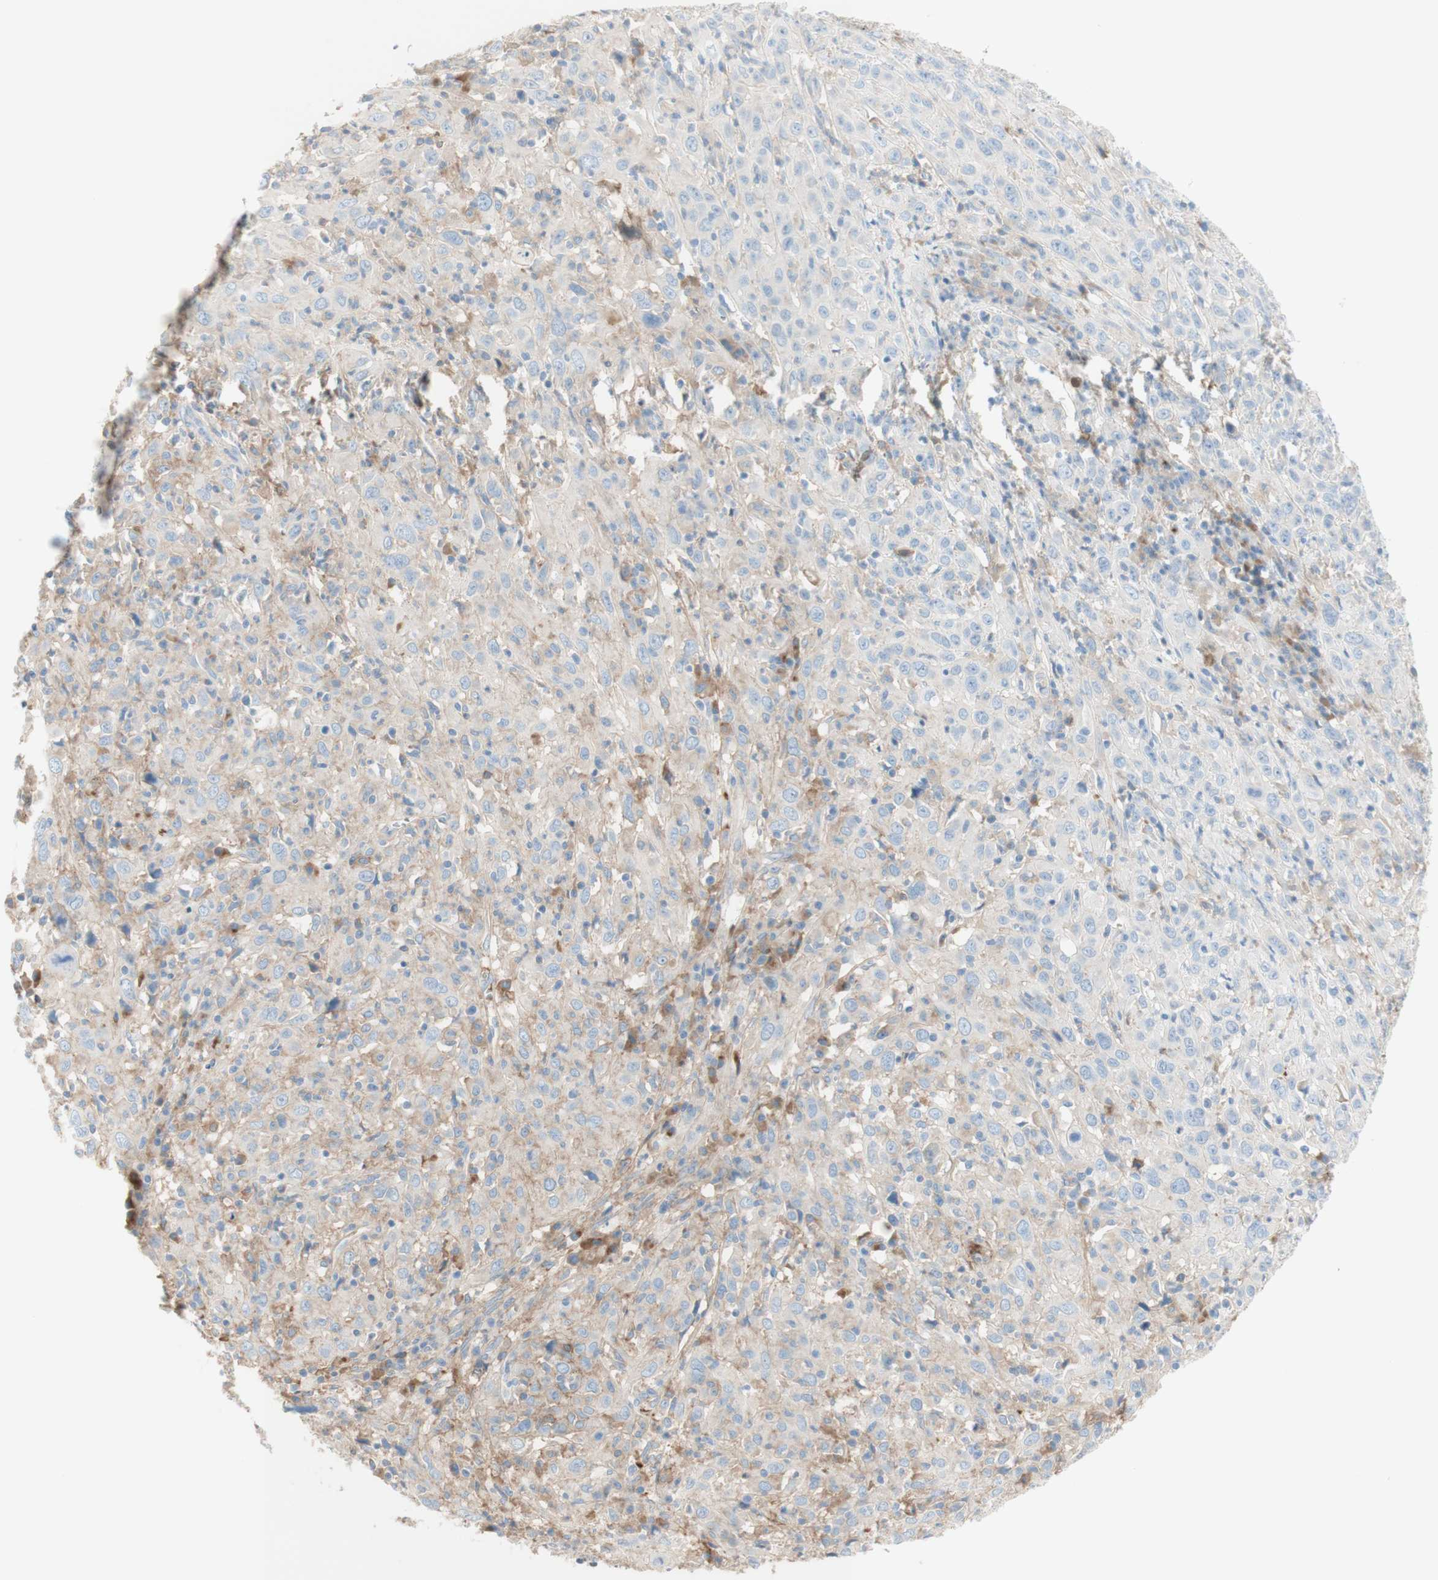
{"staining": {"intensity": "weak", "quantity": ">75%", "location": "cytoplasmic/membranous"}, "tissue": "cervical cancer", "cell_type": "Tumor cells", "image_type": "cancer", "snomed": [{"axis": "morphology", "description": "Squamous cell carcinoma, NOS"}, {"axis": "topography", "description": "Cervix"}], "caption": "Immunohistochemistry (DAB) staining of human cervical cancer demonstrates weak cytoplasmic/membranous protein expression in approximately >75% of tumor cells.", "gene": "KNG1", "patient": {"sex": "female", "age": 46}}